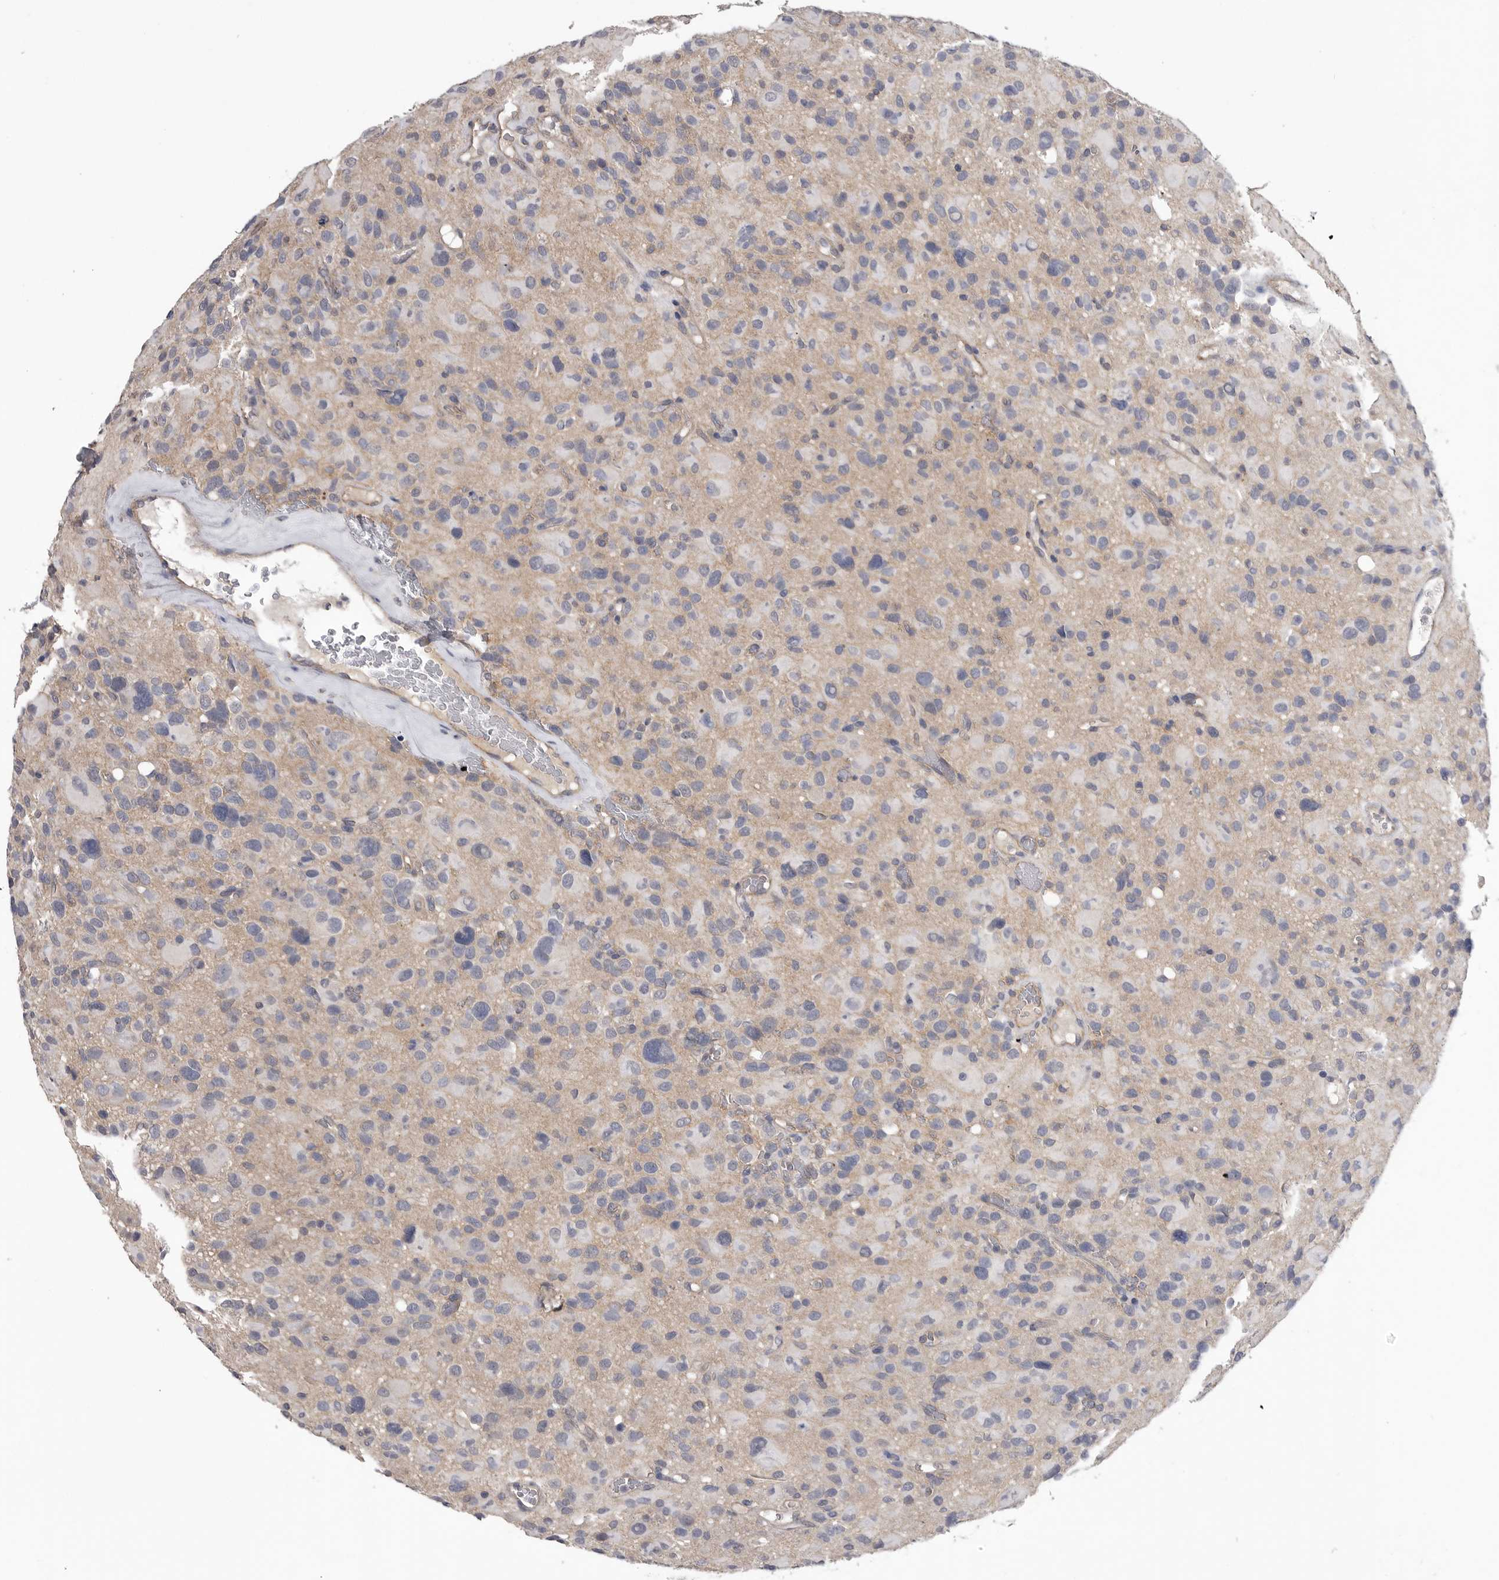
{"staining": {"intensity": "negative", "quantity": "none", "location": "none"}, "tissue": "glioma", "cell_type": "Tumor cells", "image_type": "cancer", "snomed": [{"axis": "morphology", "description": "Glioma, malignant, High grade"}, {"axis": "topography", "description": "Brain"}], "caption": "This histopathology image is of glioma stained with IHC to label a protein in brown with the nuclei are counter-stained blue. There is no staining in tumor cells.", "gene": "NECTIN2", "patient": {"sex": "male", "age": 48}}